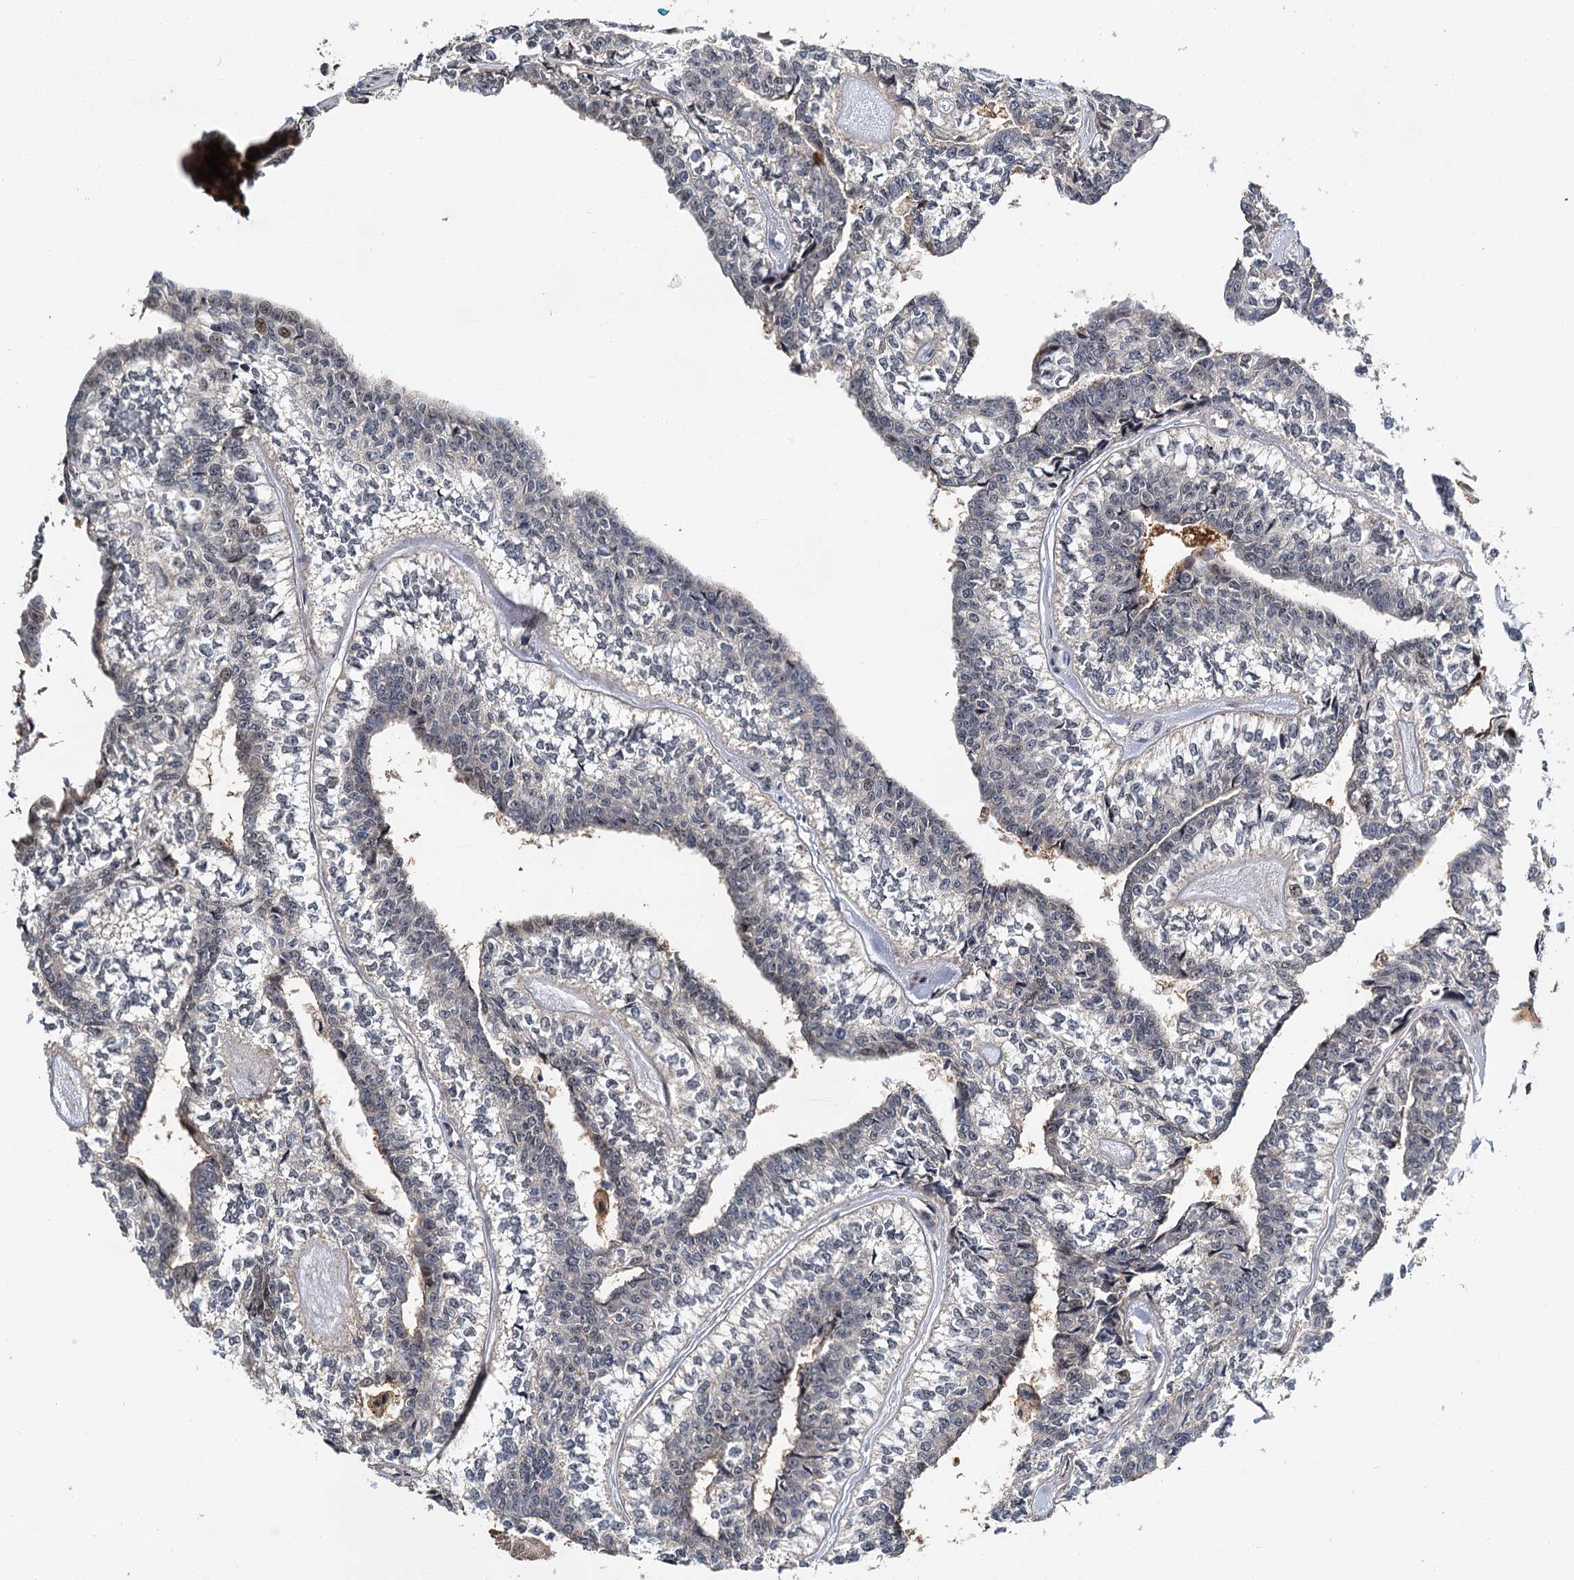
{"staining": {"intensity": "negative", "quantity": "none", "location": "none"}, "tissue": "head and neck cancer", "cell_type": "Tumor cells", "image_type": "cancer", "snomed": [{"axis": "morphology", "description": "Adenocarcinoma, NOS"}, {"axis": "topography", "description": "Head-Neck"}], "caption": "High power microscopy image of an immunohistochemistry (IHC) micrograph of head and neck adenocarcinoma, revealing no significant expression in tumor cells. (DAB immunohistochemistry (IHC) with hematoxylin counter stain).", "gene": "MBD6", "patient": {"sex": "female", "age": 73}}